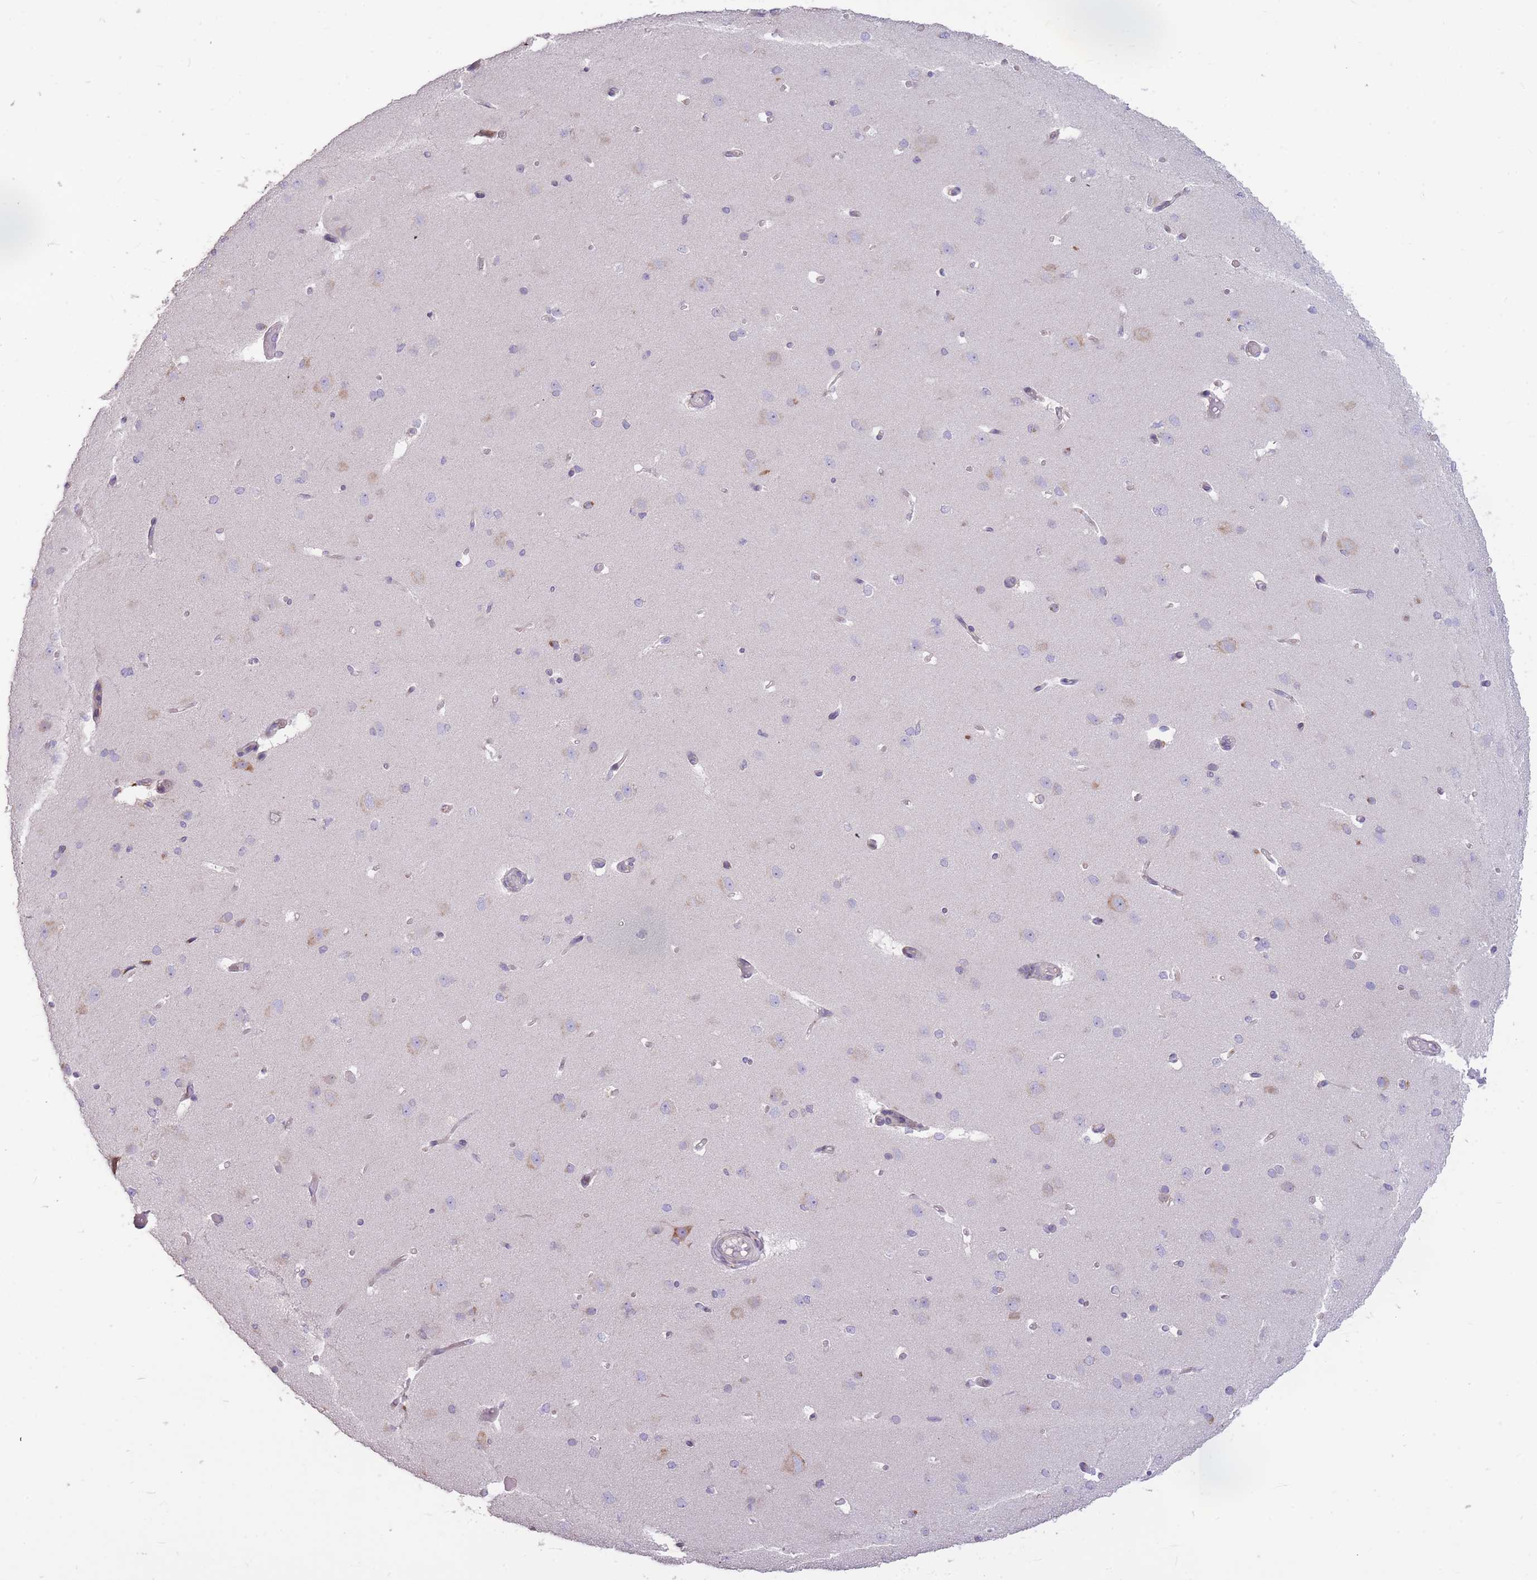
{"staining": {"intensity": "negative", "quantity": "none", "location": "none"}, "tissue": "cerebral cortex", "cell_type": "Endothelial cells", "image_type": "normal", "snomed": [{"axis": "morphology", "description": "Normal tissue, NOS"}, {"axis": "morphology", "description": "Inflammation, NOS"}, {"axis": "topography", "description": "Cerebral cortex"}], "caption": "Immunohistochemical staining of benign cerebral cortex reveals no significant expression in endothelial cells. (IHC, brightfield microscopy, high magnification).", "gene": "TRAPPC5", "patient": {"sex": "male", "age": 6}}